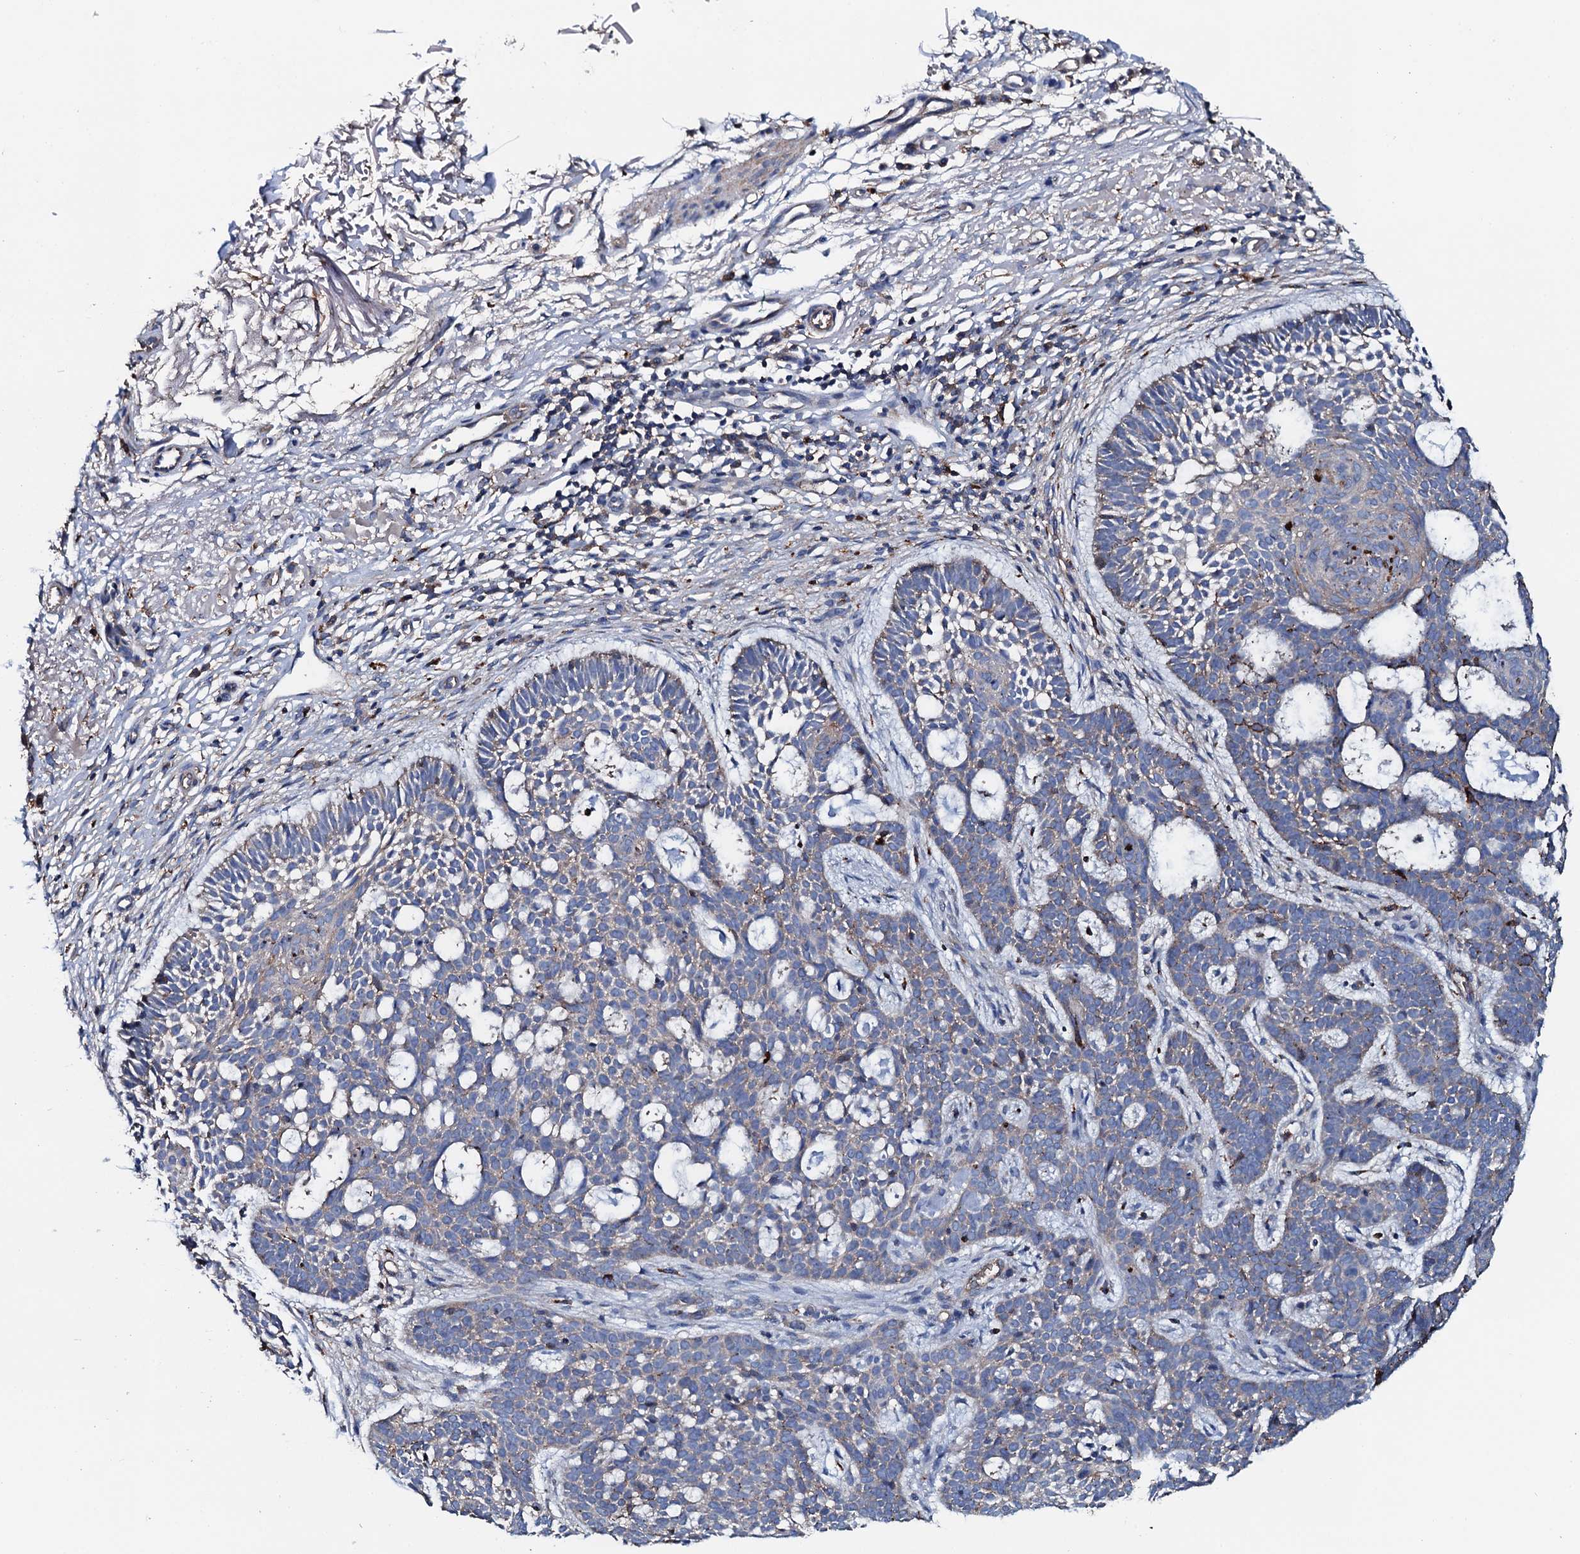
{"staining": {"intensity": "weak", "quantity": "<25%", "location": "cytoplasmic/membranous"}, "tissue": "skin cancer", "cell_type": "Tumor cells", "image_type": "cancer", "snomed": [{"axis": "morphology", "description": "Basal cell carcinoma"}, {"axis": "topography", "description": "Skin"}], "caption": "This is an IHC image of human skin basal cell carcinoma. There is no staining in tumor cells.", "gene": "NEK1", "patient": {"sex": "male", "age": 85}}